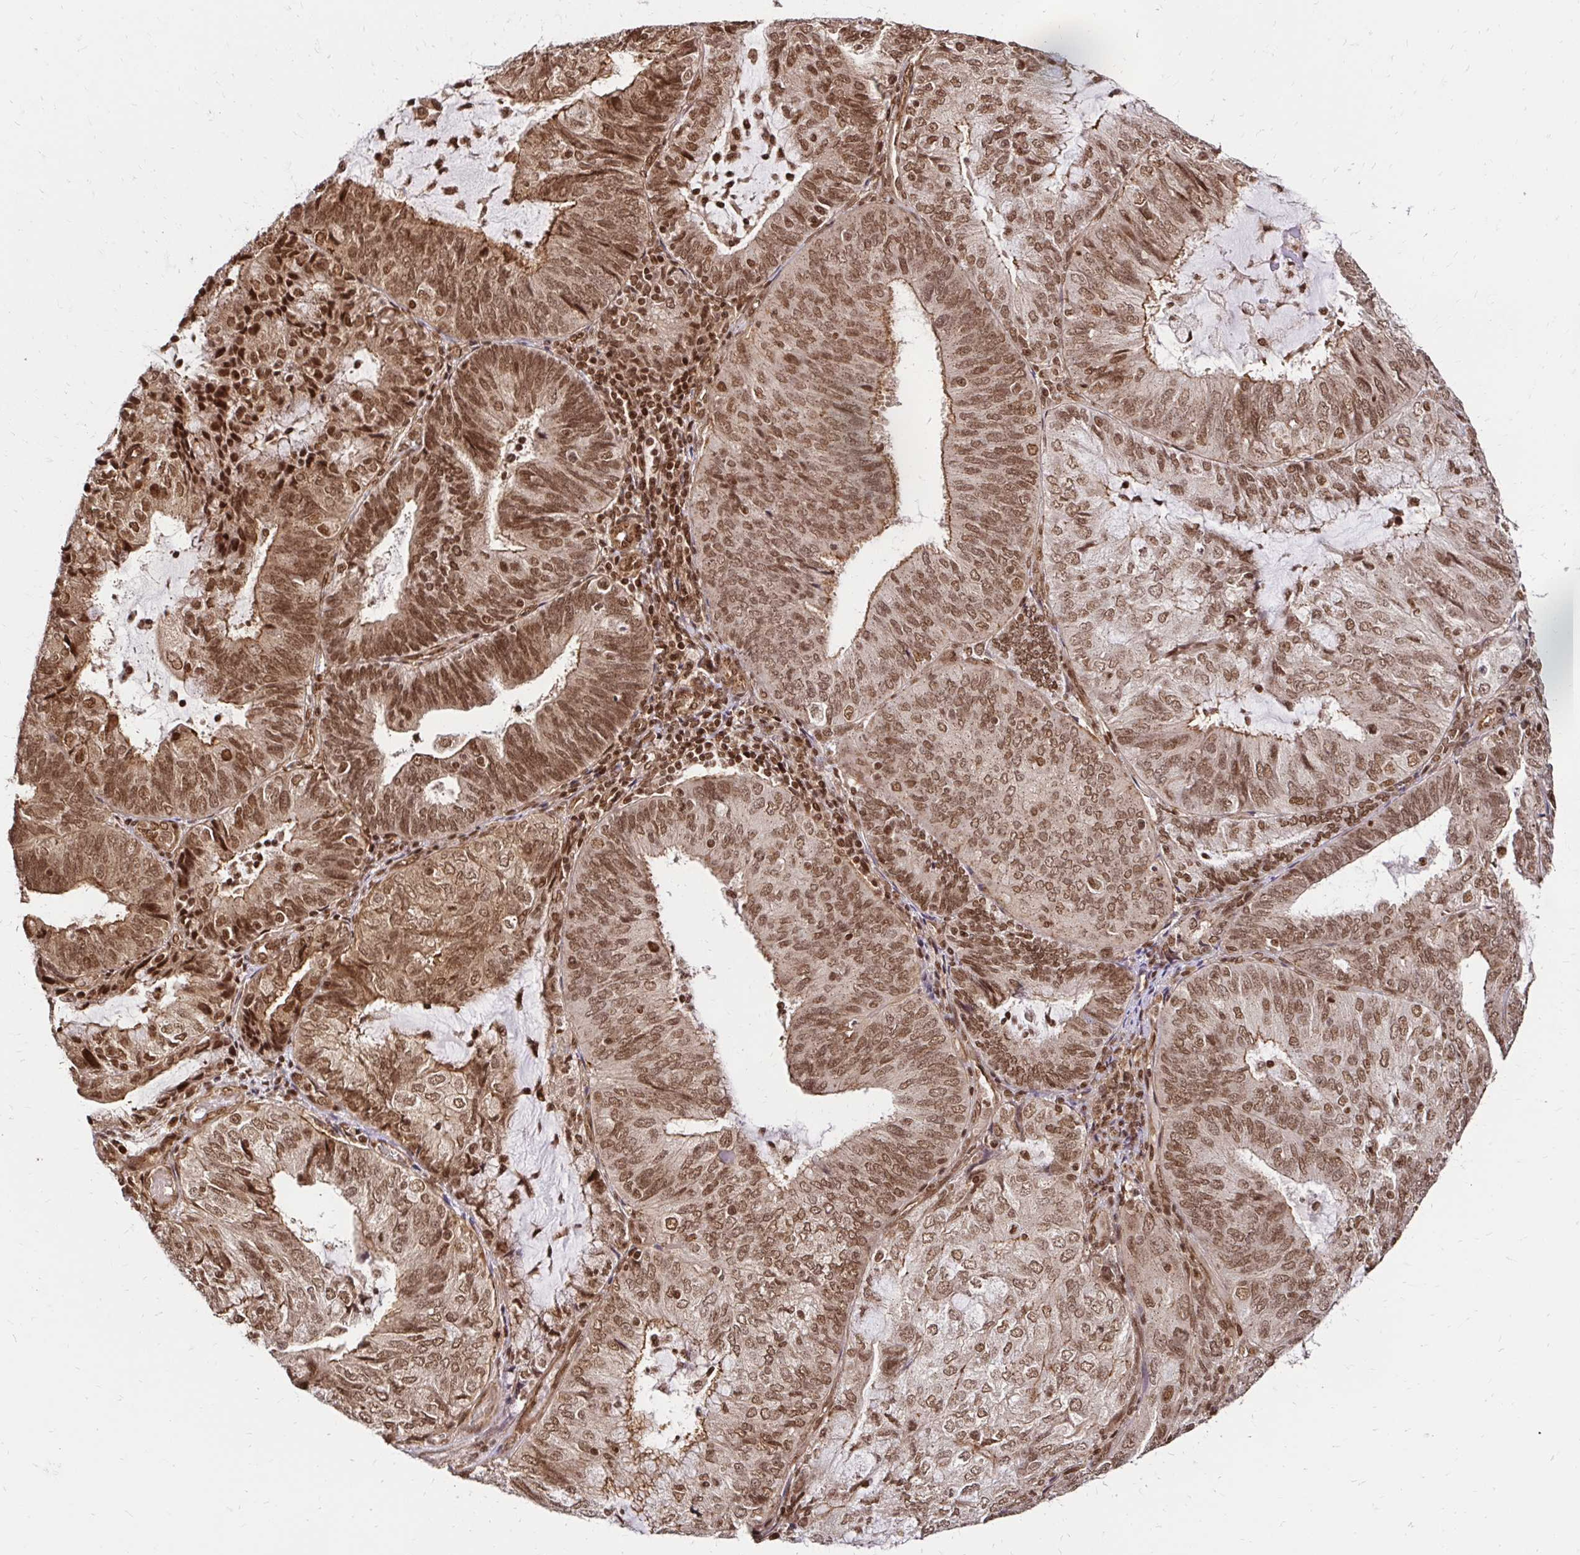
{"staining": {"intensity": "moderate", "quantity": ">75%", "location": "cytoplasmic/membranous,nuclear"}, "tissue": "endometrial cancer", "cell_type": "Tumor cells", "image_type": "cancer", "snomed": [{"axis": "morphology", "description": "Adenocarcinoma, NOS"}, {"axis": "topography", "description": "Endometrium"}], "caption": "Moderate cytoplasmic/membranous and nuclear expression is present in about >75% of tumor cells in endometrial cancer (adenocarcinoma). (brown staining indicates protein expression, while blue staining denotes nuclei).", "gene": "GLYR1", "patient": {"sex": "female", "age": 81}}